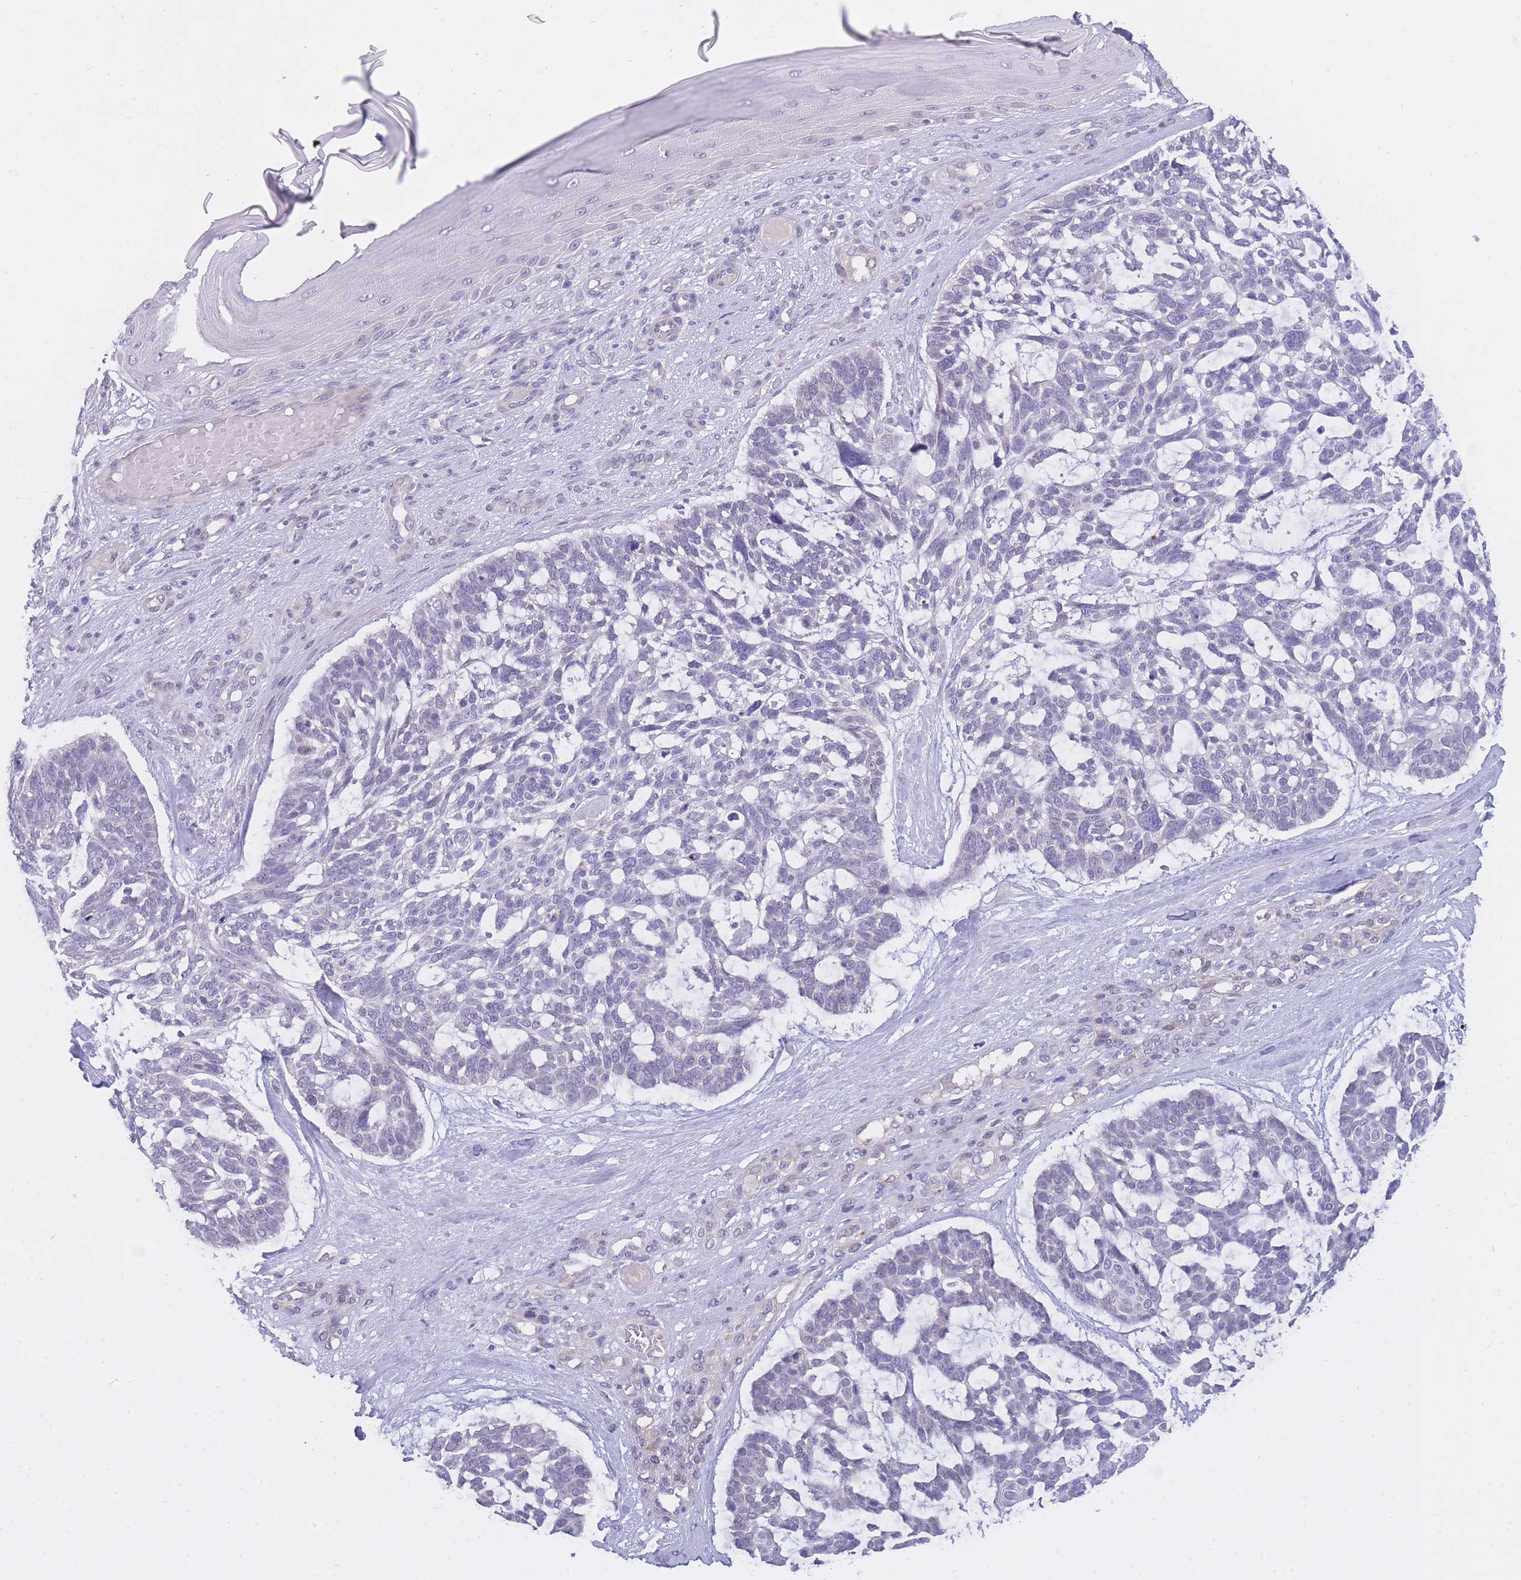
{"staining": {"intensity": "negative", "quantity": "none", "location": "none"}, "tissue": "skin cancer", "cell_type": "Tumor cells", "image_type": "cancer", "snomed": [{"axis": "morphology", "description": "Basal cell carcinoma"}, {"axis": "topography", "description": "Skin"}], "caption": "Tumor cells show no significant protein expression in skin basal cell carcinoma.", "gene": "PRR23B", "patient": {"sex": "male", "age": 88}}